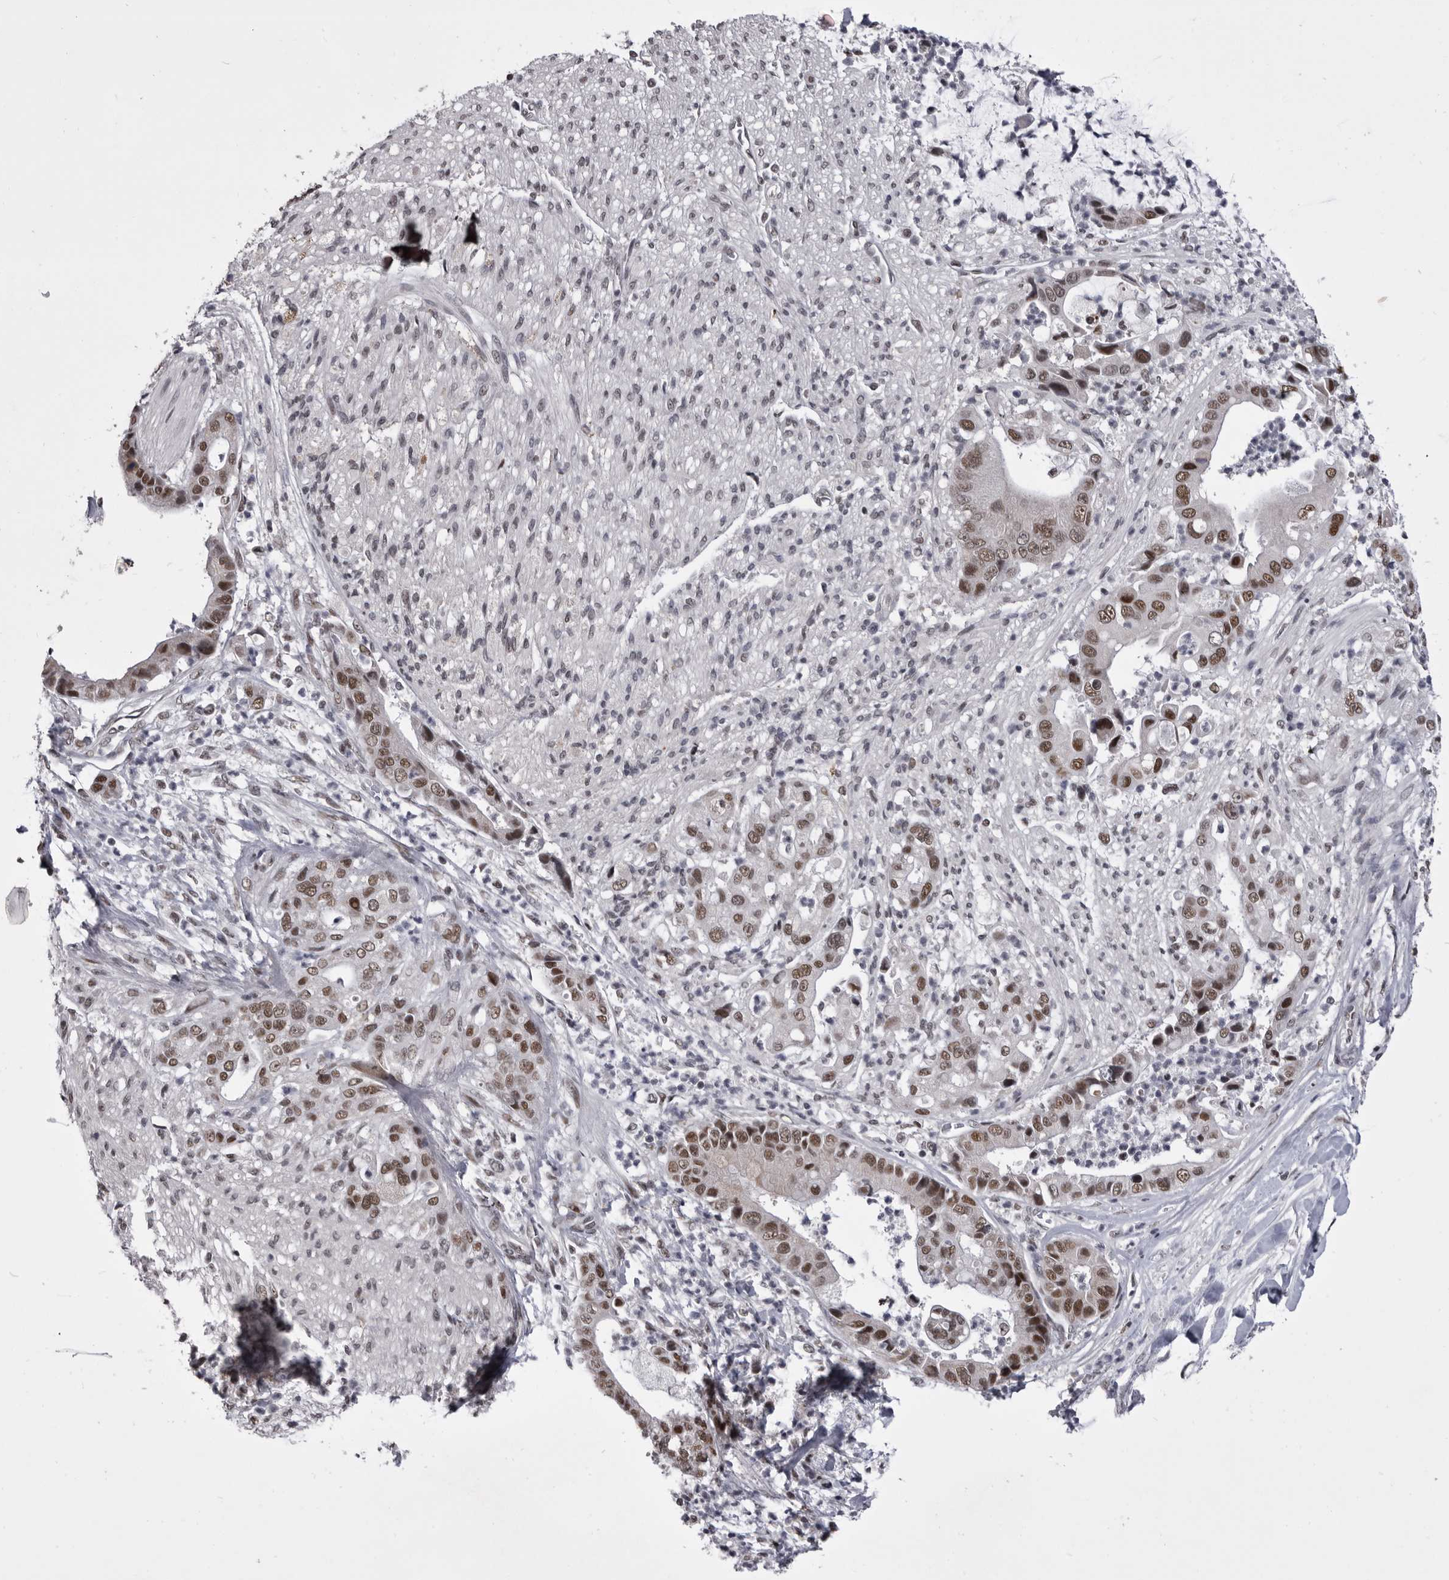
{"staining": {"intensity": "moderate", "quantity": ">75%", "location": "nuclear"}, "tissue": "liver cancer", "cell_type": "Tumor cells", "image_type": "cancer", "snomed": [{"axis": "morphology", "description": "Cholangiocarcinoma"}, {"axis": "topography", "description": "Liver"}], "caption": "DAB immunohistochemical staining of liver cholangiocarcinoma shows moderate nuclear protein staining in about >75% of tumor cells.", "gene": "PRPF3", "patient": {"sex": "female", "age": 54}}